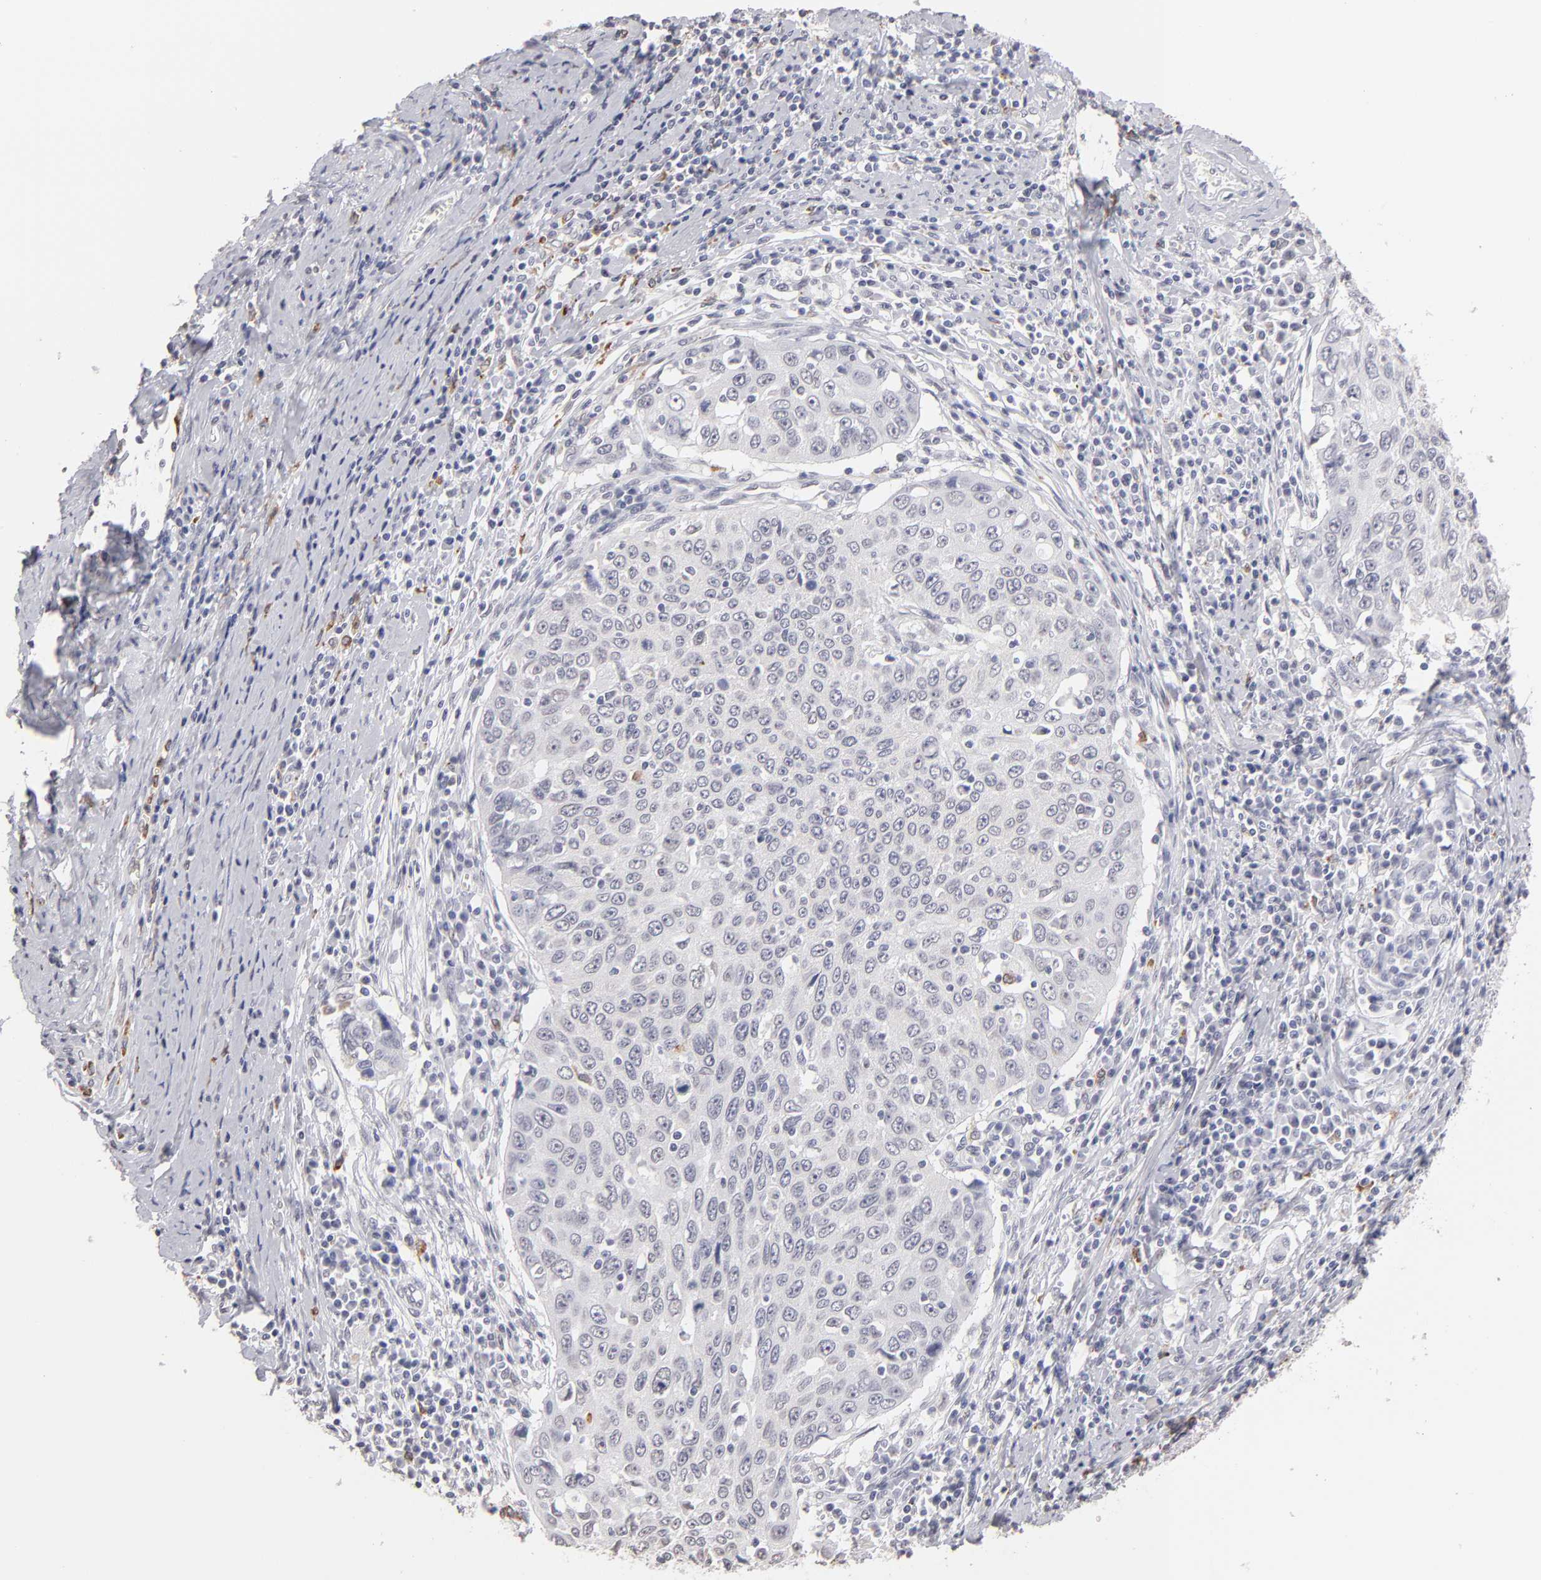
{"staining": {"intensity": "negative", "quantity": "none", "location": "none"}, "tissue": "cervical cancer", "cell_type": "Tumor cells", "image_type": "cancer", "snomed": [{"axis": "morphology", "description": "Squamous cell carcinoma, NOS"}, {"axis": "topography", "description": "Cervix"}], "caption": "The histopathology image demonstrates no significant expression in tumor cells of cervical squamous cell carcinoma.", "gene": "MGAM", "patient": {"sex": "female", "age": 53}}